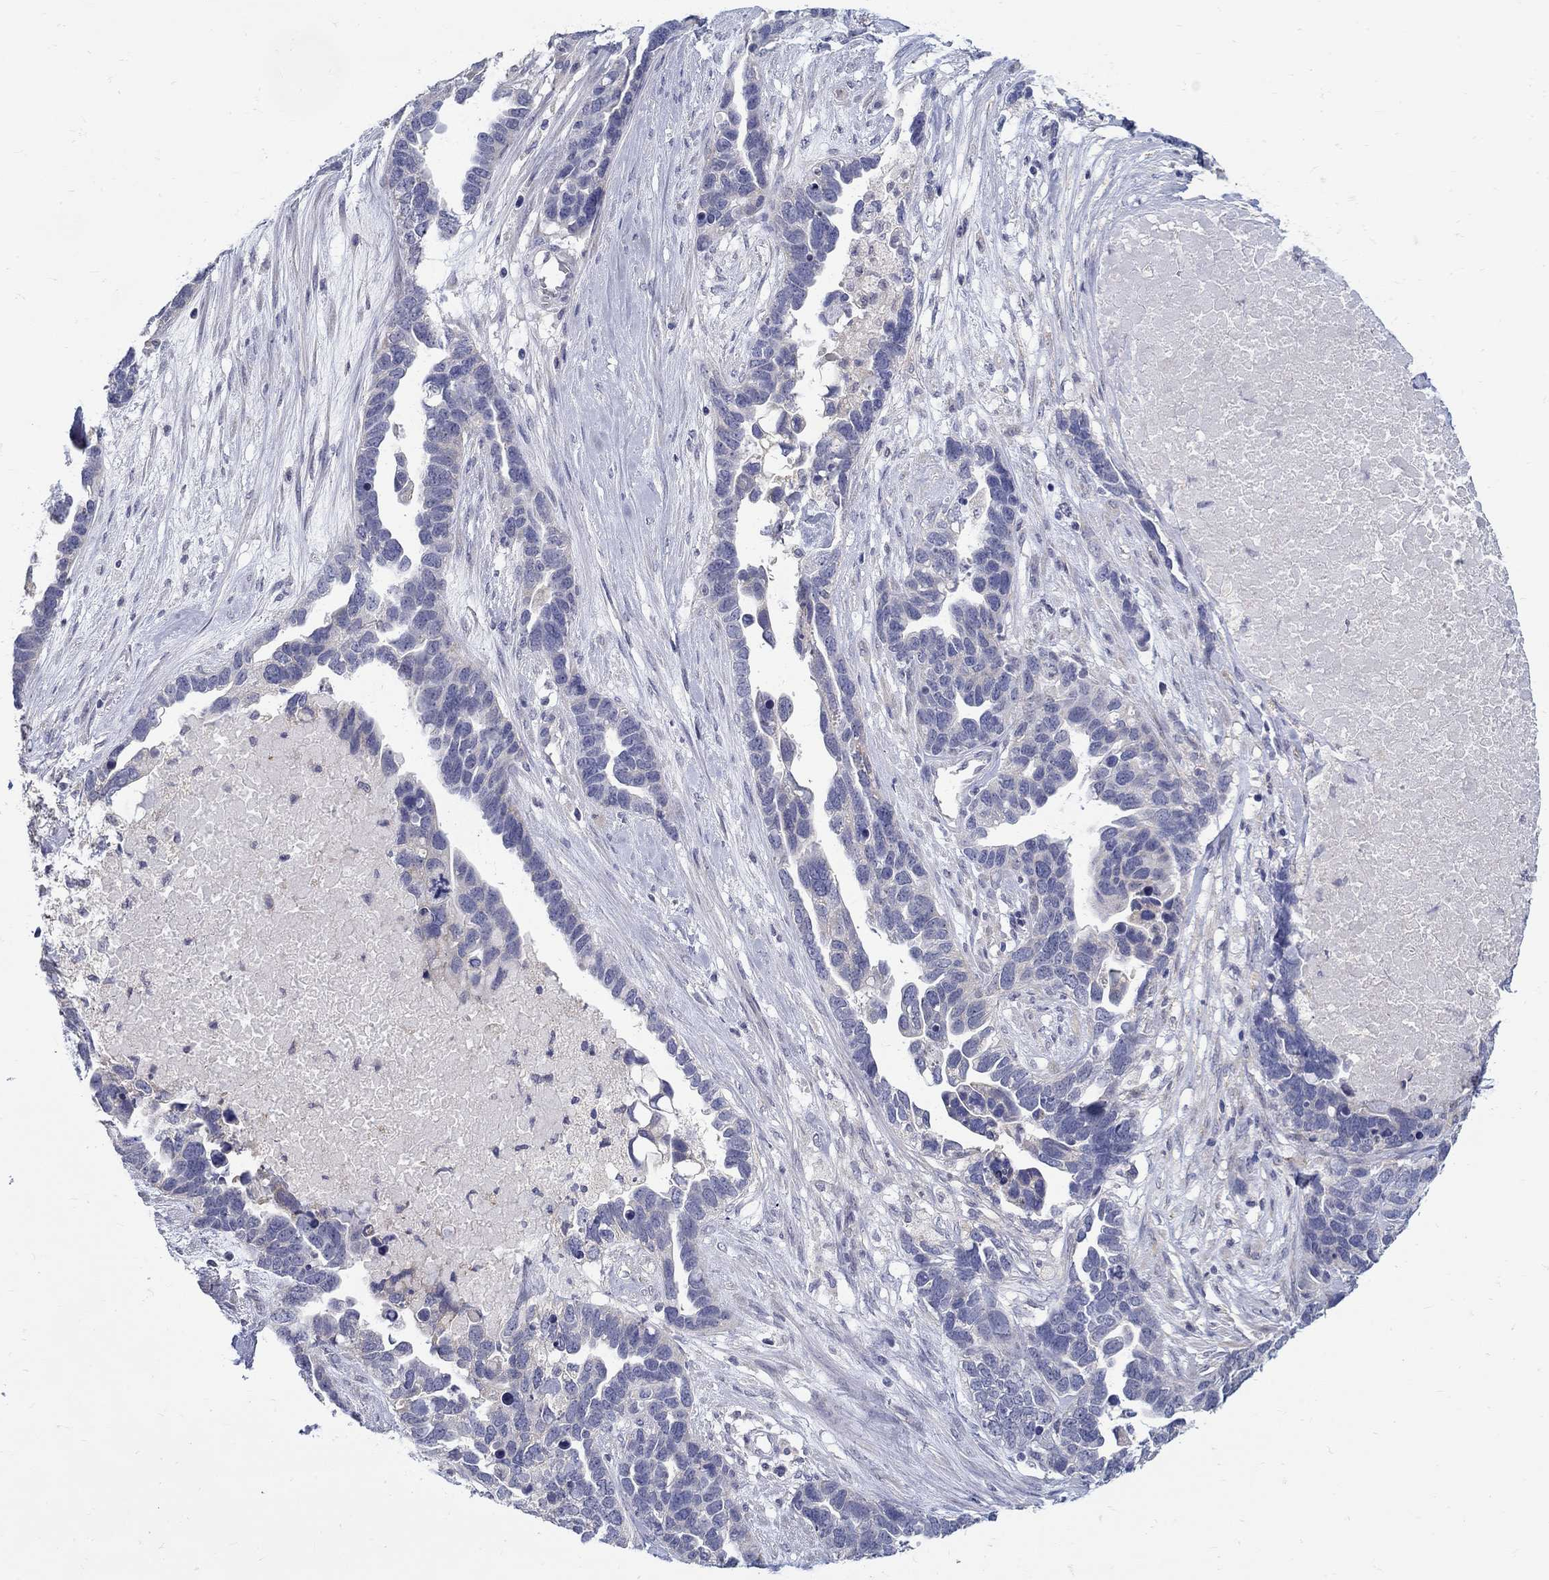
{"staining": {"intensity": "negative", "quantity": "none", "location": "none"}, "tissue": "ovarian cancer", "cell_type": "Tumor cells", "image_type": "cancer", "snomed": [{"axis": "morphology", "description": "Cystadenocarcinoma, serous, NOS"}, {"axis": "topography", "description": "Ovary"}], "caption": "An immunohistochemistry image of ovarian cancer is shown. There is no staining in tumor cells of ovarian cancer.", "gene": "ABCA4", "patient": {"sex": "female", "age": 54}}